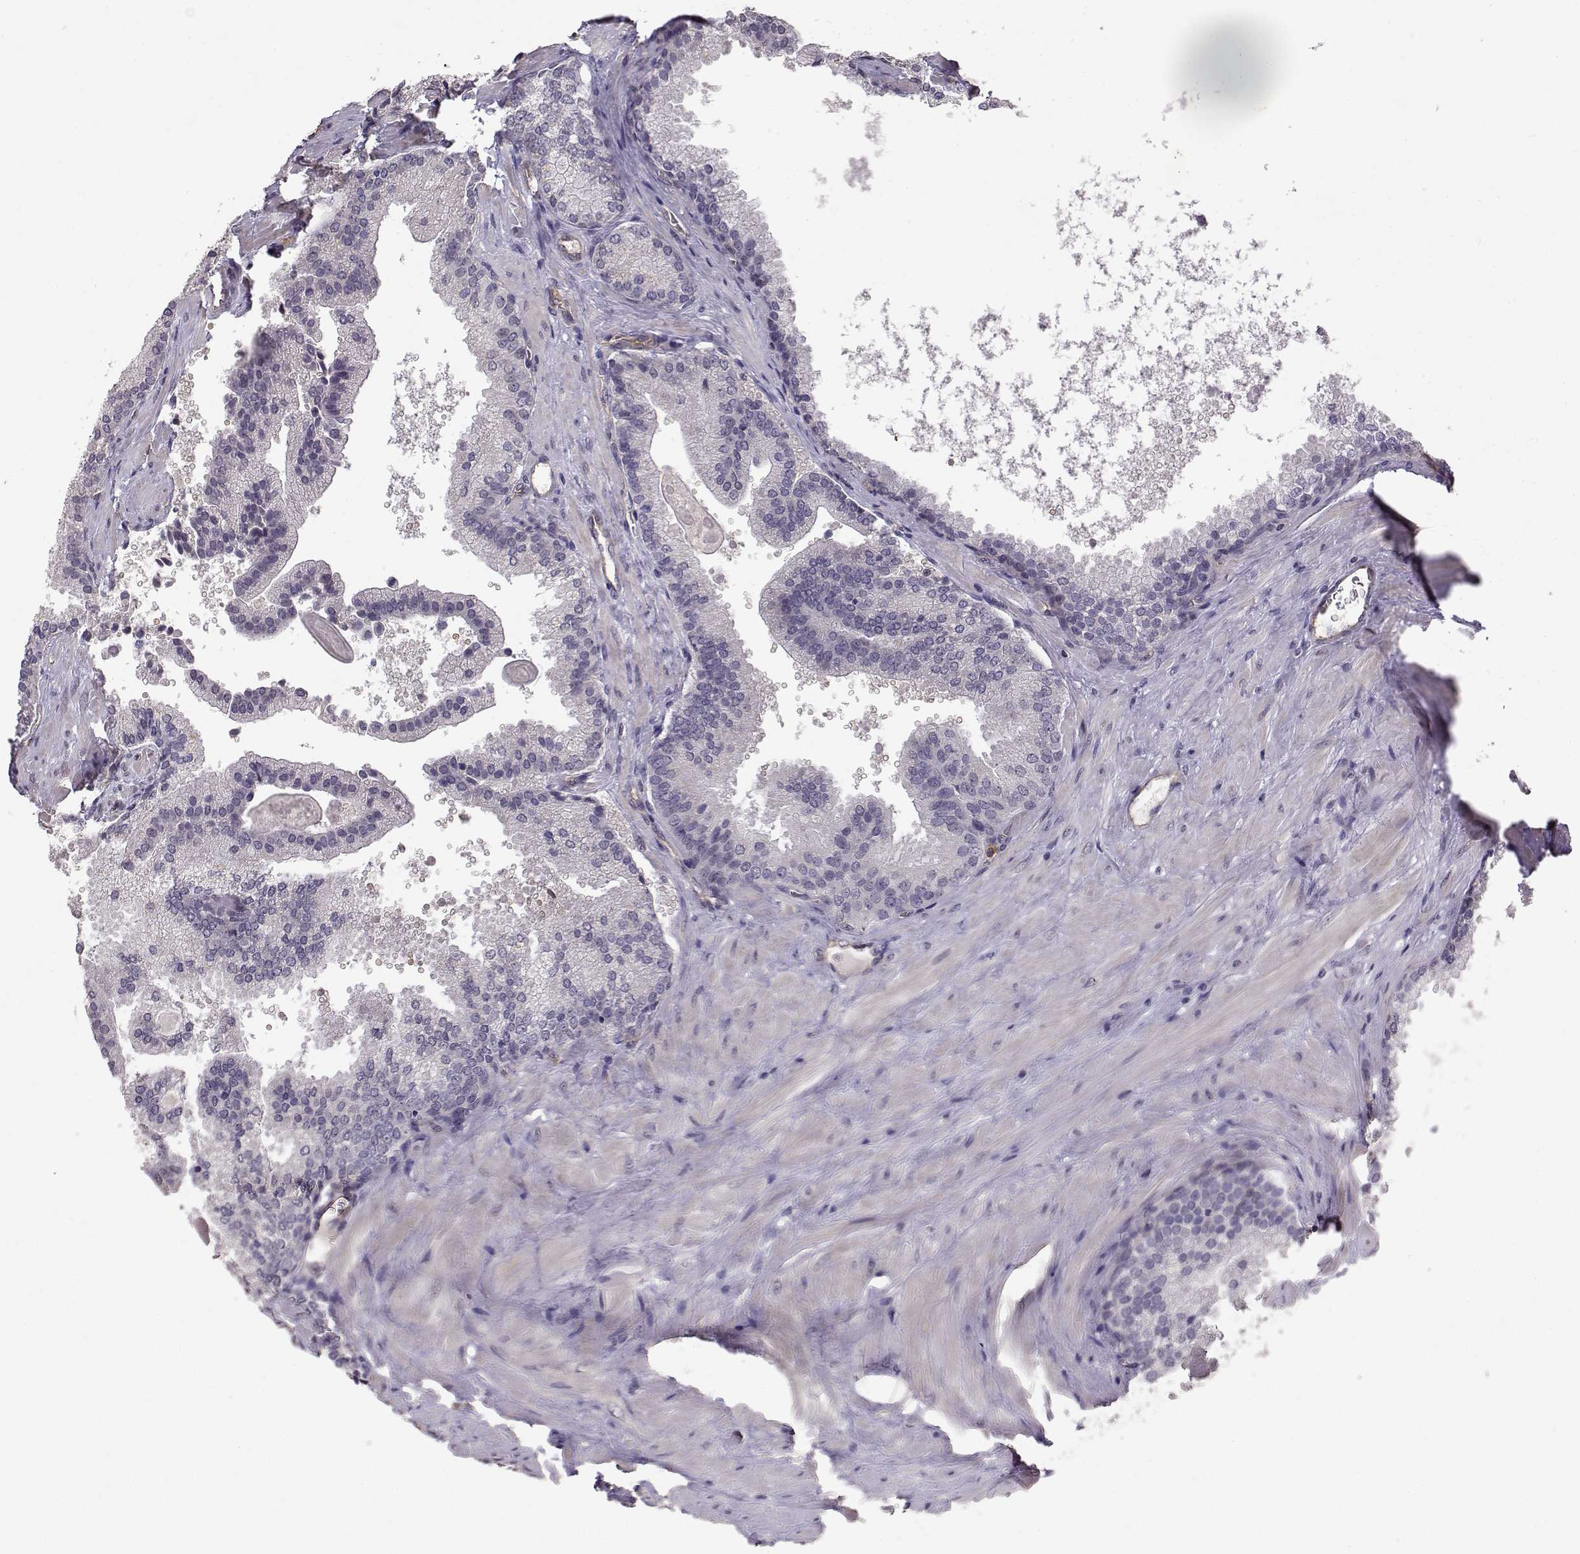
{"staining": {"intensity": "negative", "quantity": "none", "location": "none"}, "tissue": "prostate cancer", "cell_type": "Tumor cells", "image_type": "cancer", "snomed": [{"axis": "morphology", "description": "Adenocarcinoma, Low grade"}, {"axis": "topography", "description": "Prostate"}], "caption": "The IHC image has no significant expression in tumor cells of adenocarcinoma (low-grade) (prostate) tissue.", "gene": "IFITM1", "patient": {"sex": "male", "age": 56}}